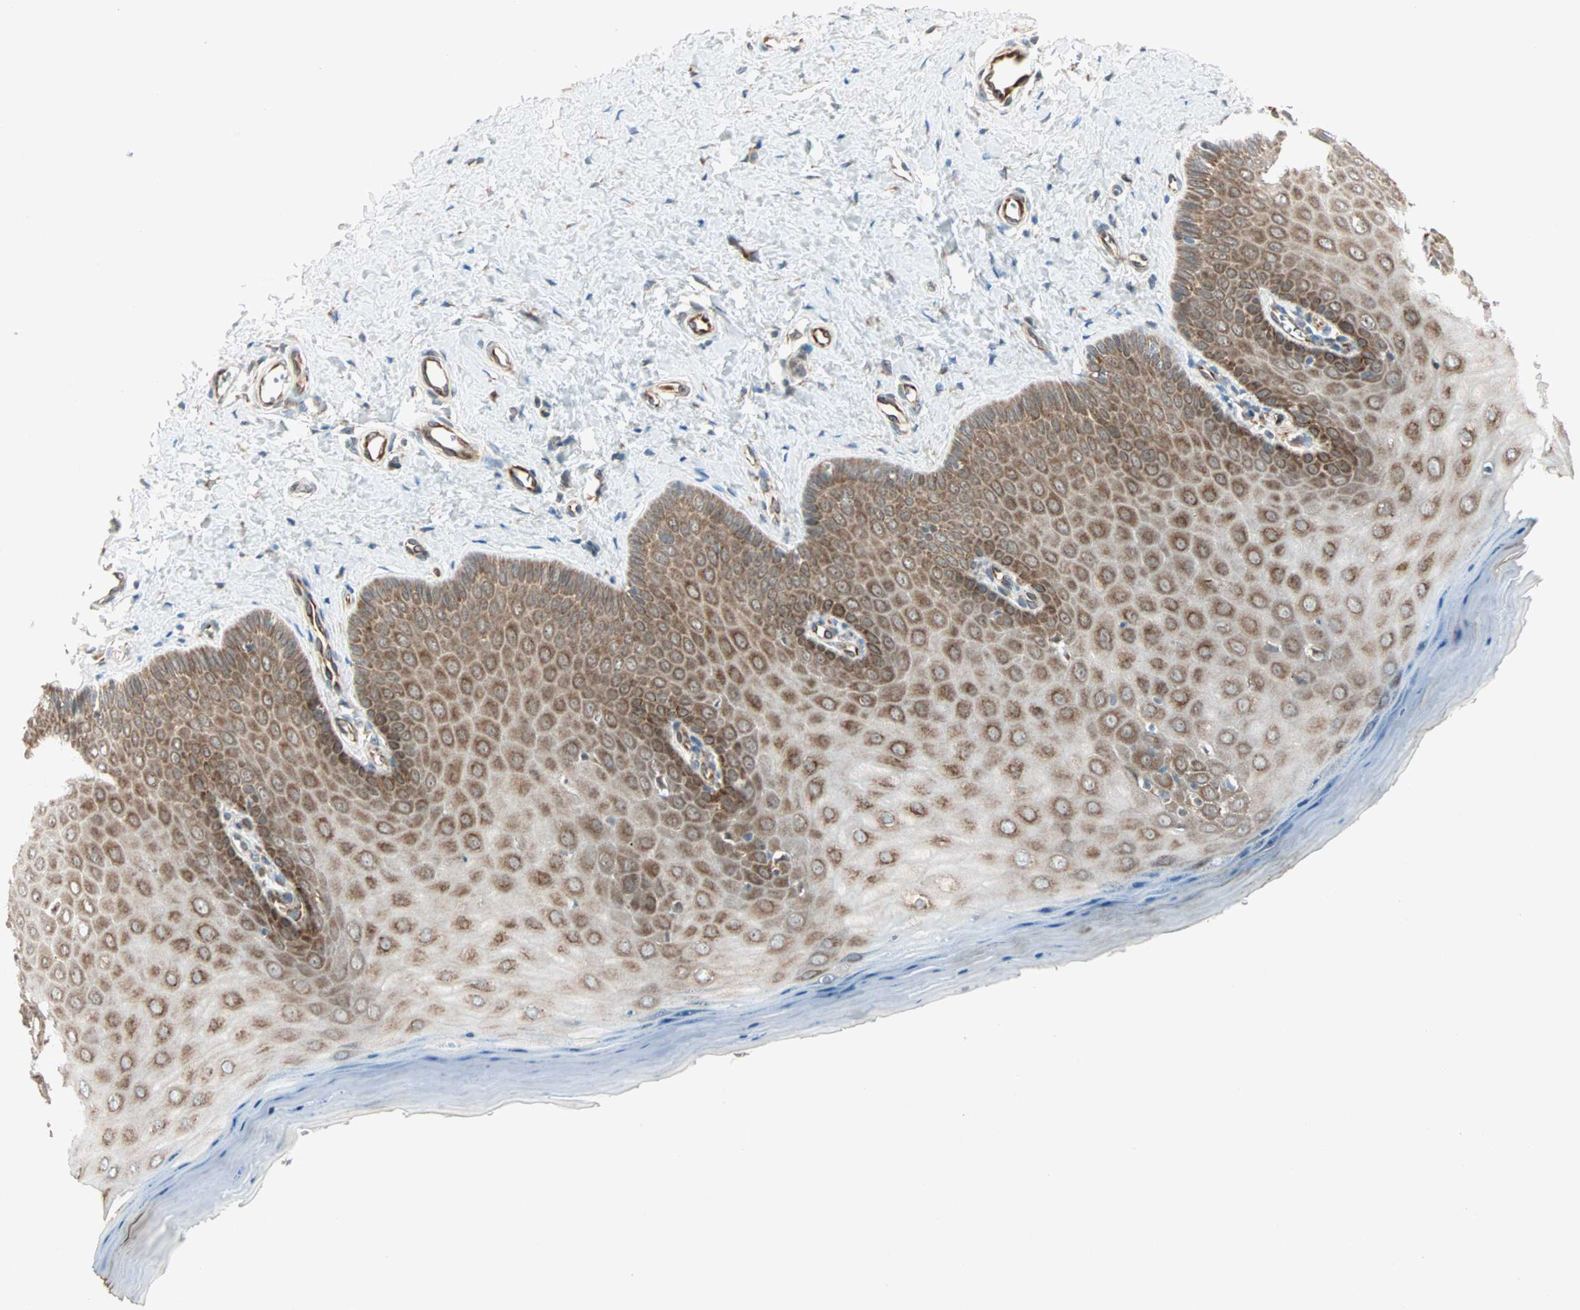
{"staining": {"intensity": "moderate", "quantity": ">75%", "location": "cytoplasmic/membranous"}, "tissue": "cervix", "cell_type": "Glandular cells", "image_type": "normal", "snomed": [{"axis": "morphology", "description": "Normal tissue, NOS"}, {"axis": "topography", "description": "Cervix"}], "caption": "DAB immunohistochemical staining of normal cervix demonstrates moderate cytoplasmic/membranous protein staining in approximately >75% of glandular cells. Nuclei are stained in blue.", "gene": "ZNF37A", "patient": {"sex": "female", "age": 55}}